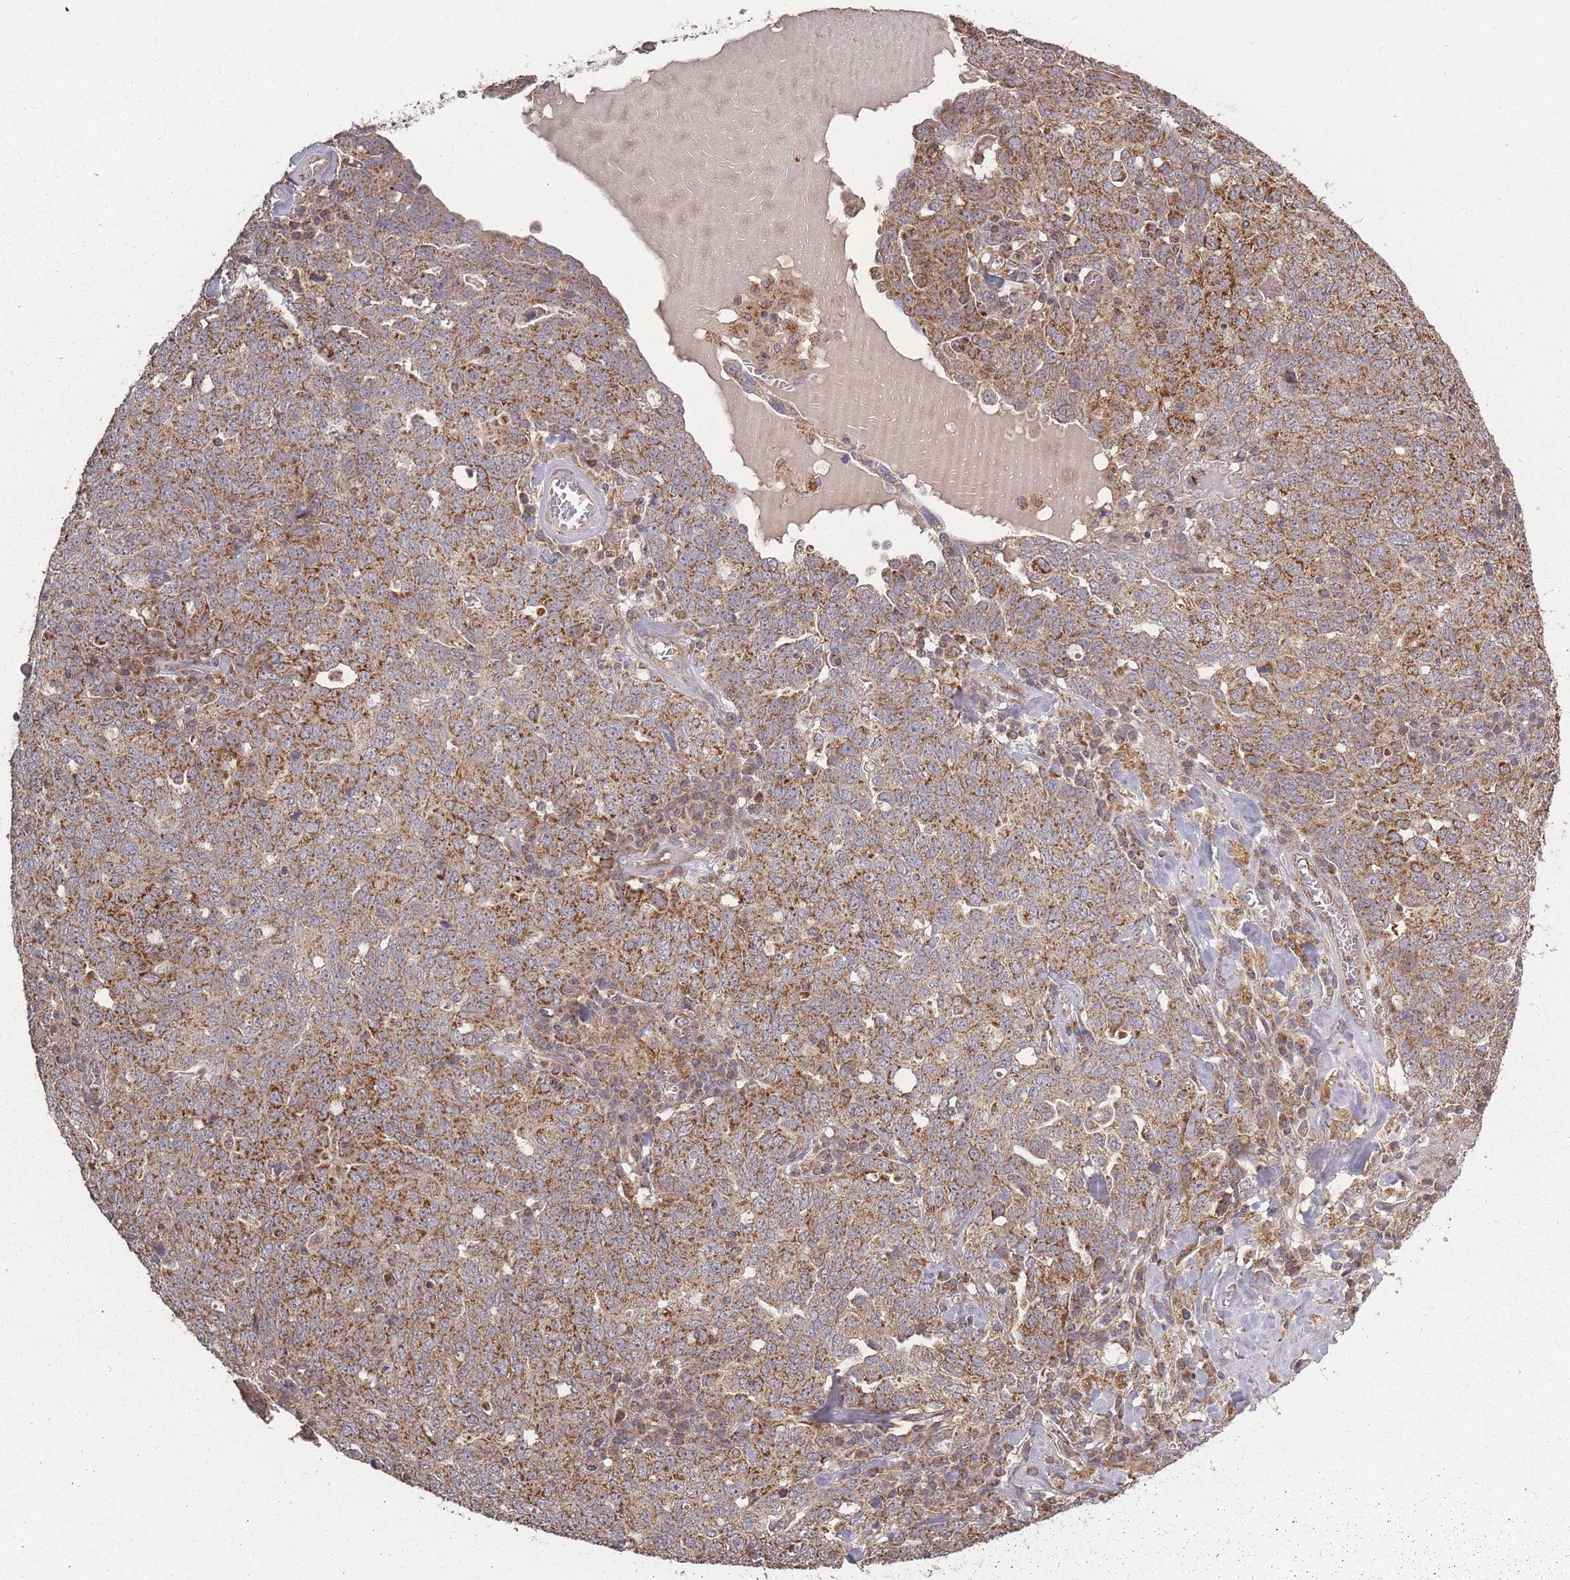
{"staining": {"intensity": "moderate", "quantity": ">75%", "location": "cytoplasmic/membranous"}, "tissue": "ovarian cancer", "cell_type": "Tumor cells", "image_type": "cancer", "snomed": [{"axis": "morphology", "description": "Carcinoma, endometroid"}, {"axis": "topography", "description": "Ovary"}], "caption": "Approximately >75% of tumor cells in ovarian cancer (endometroid carcinoma) reveal moderate cytoplasmic/membranous protein staining as visualized by brown immunohistochemical staining.", "gene": "LYRM7", "patient": {"sex": "female", "age": 62}}